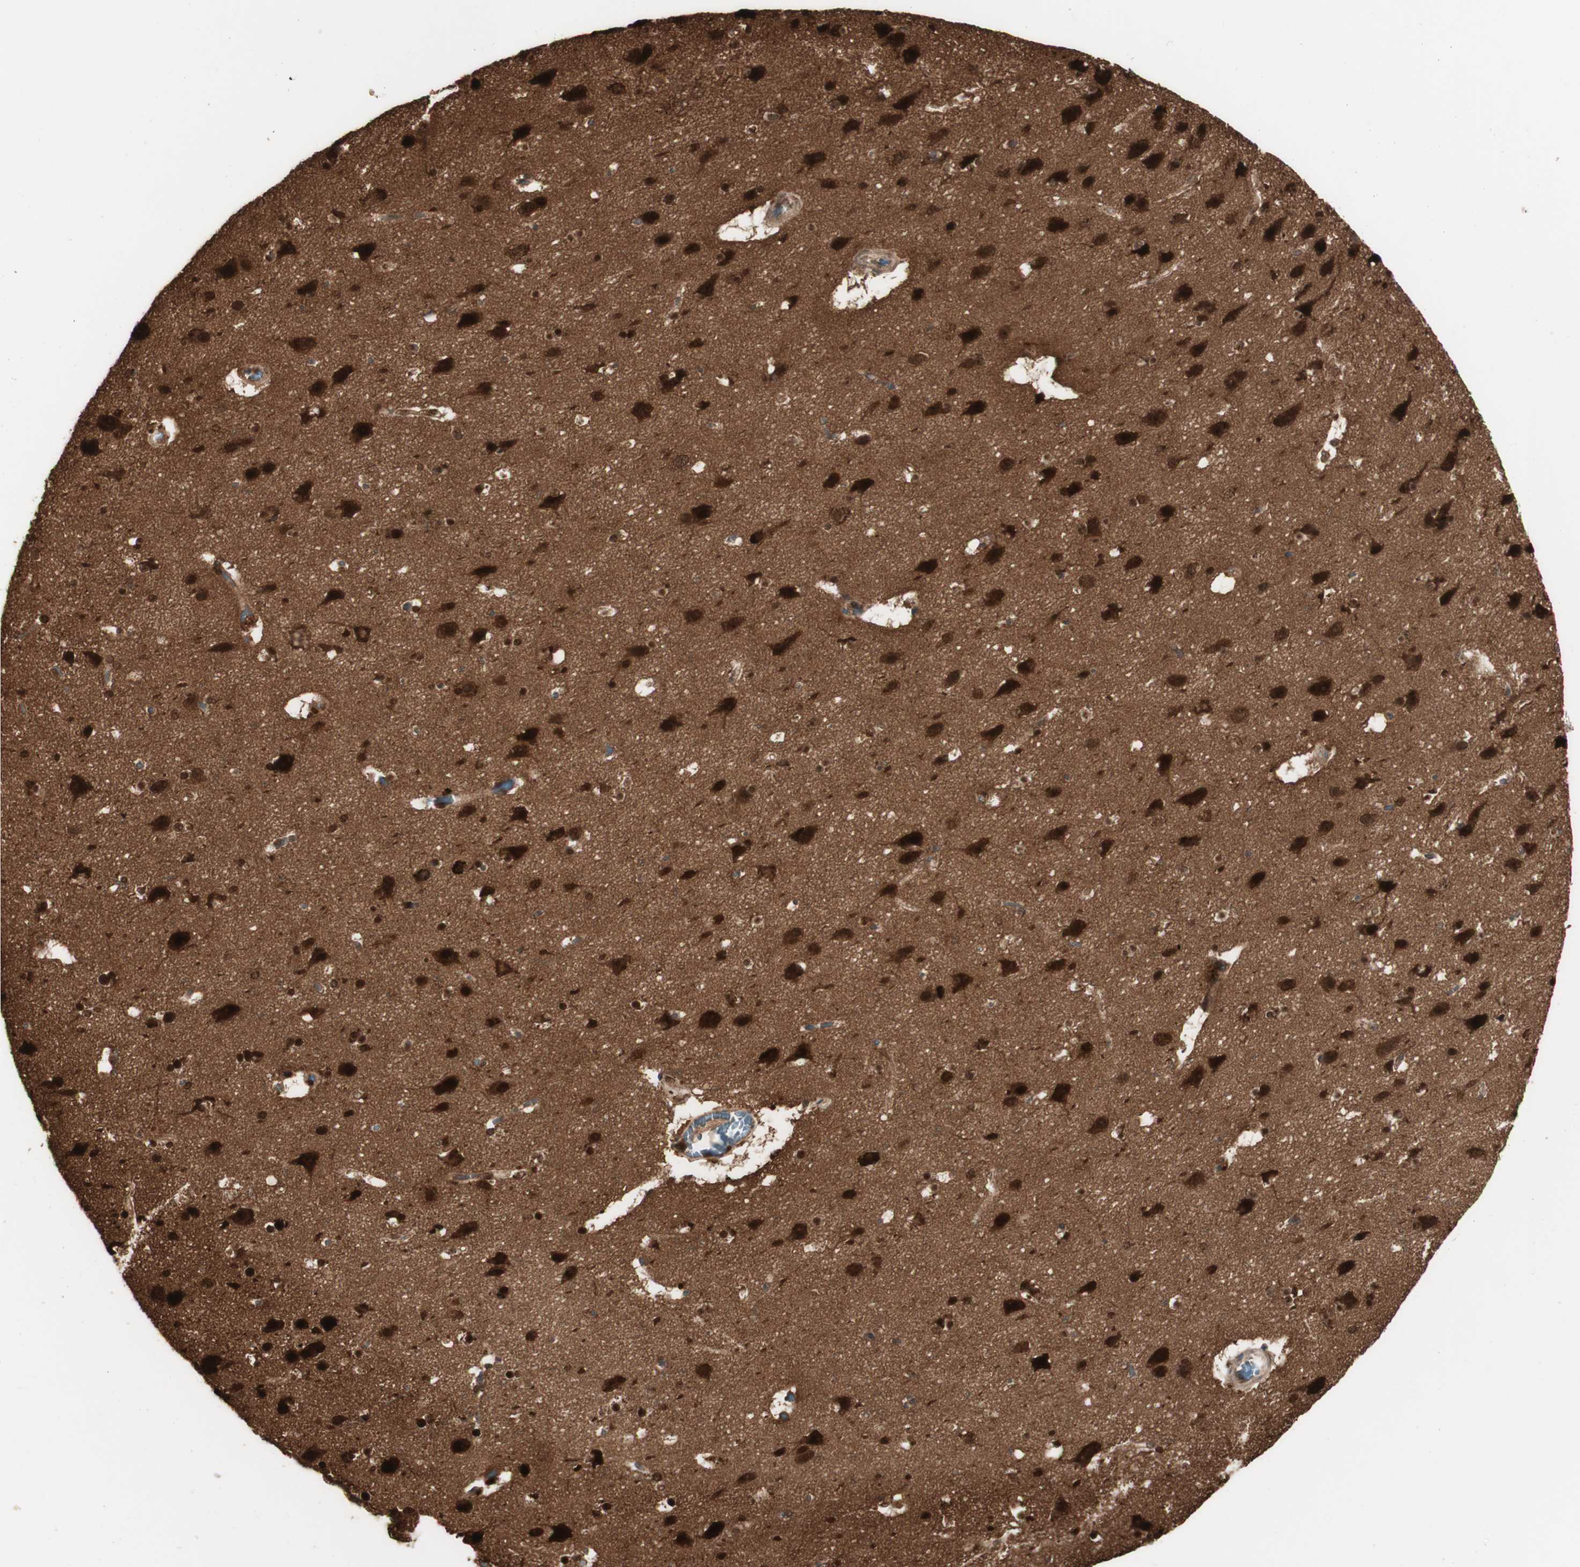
{"staining": {"intensity": "moderate", "quantity": ">75%", "location": "cytoplasmic/membranous"}, "tissue": "cerebral cortex", "cell_type": "Endothelial cells", "image_type": "normal", "snomed": [{"axis": "morphology", "description": "Normal tissue, NOS"}, {"axis": "topography", "description": "Cerebral cortex"}], "caption": "The histopathology image reveals staining of unremarkable cerebral cortex, revealing moderate cytoplasmic/membranous protein positivity (brown color) within endothelial cells.", "gene": "YWHAB", "patient": {"sex": "male", "age": 45}}